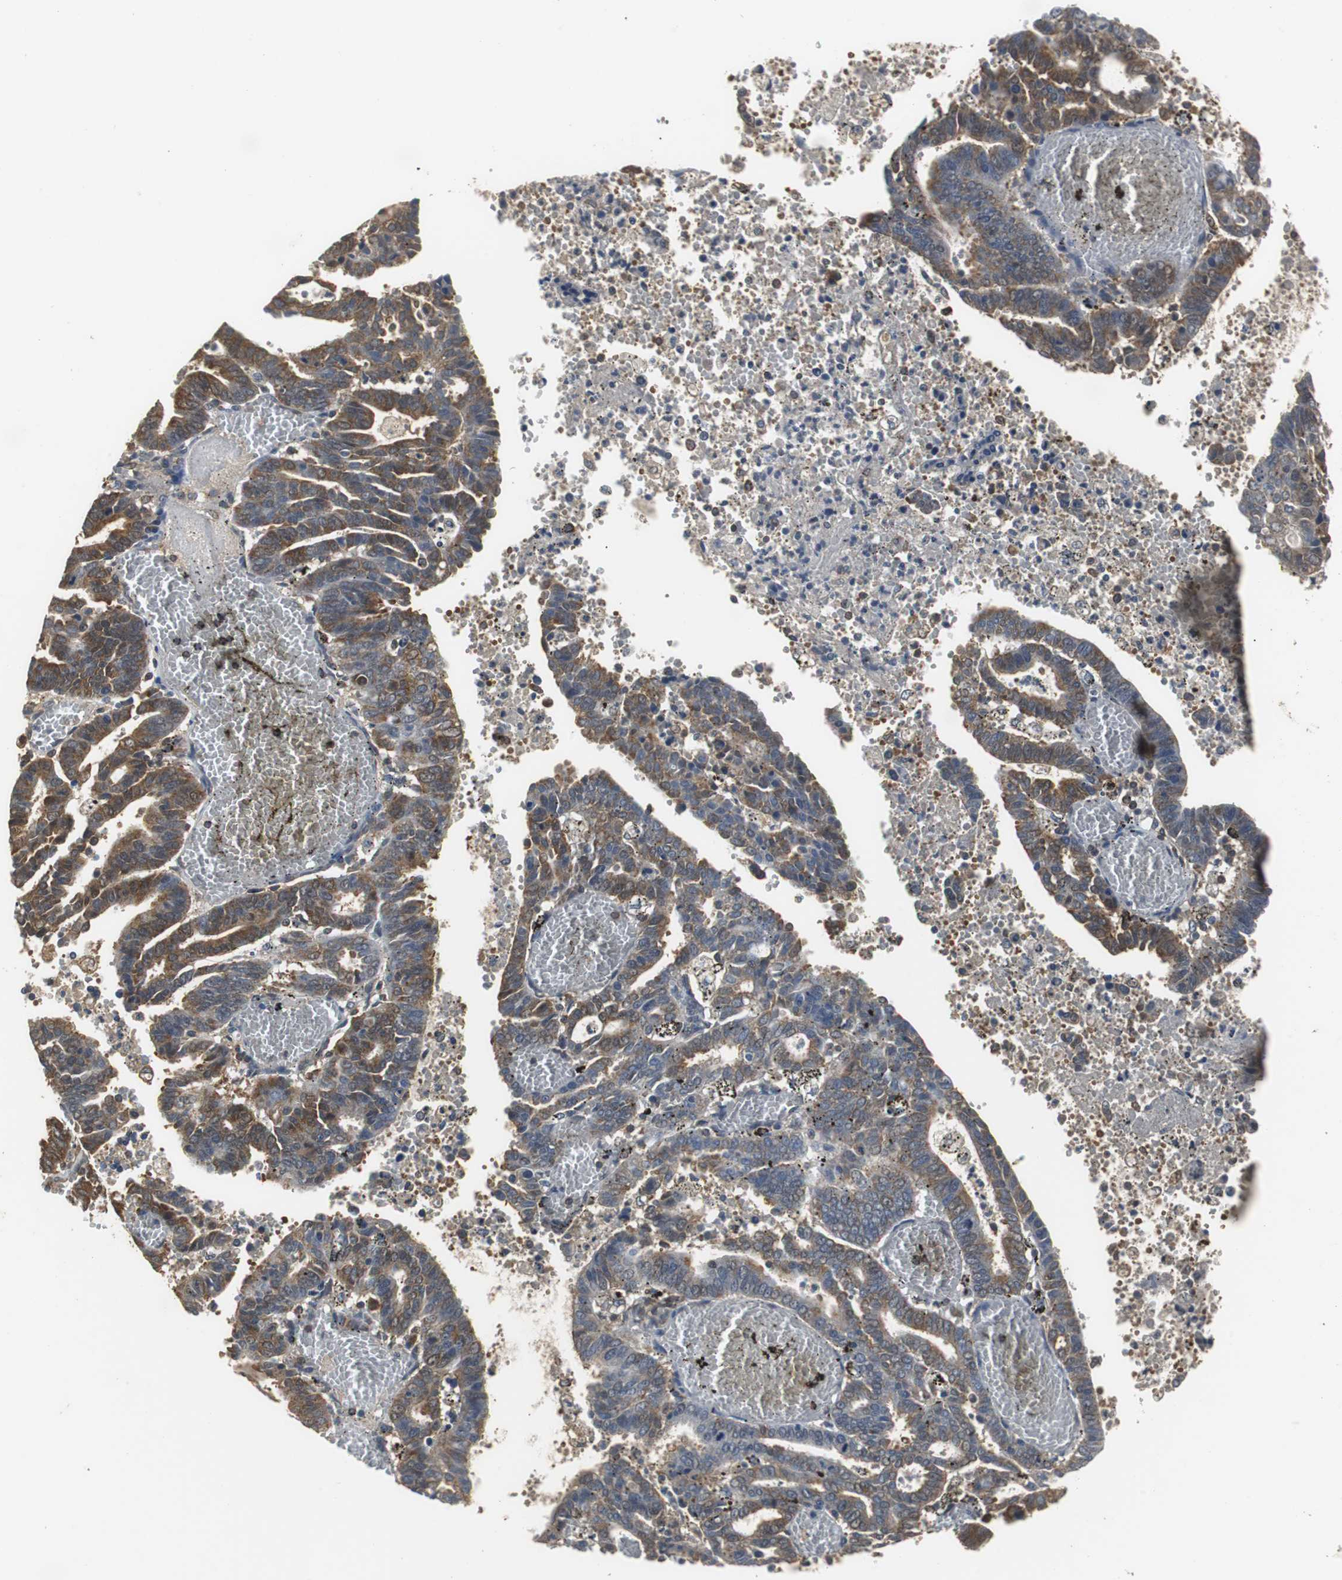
{"staining": {"intensity": "moderate", "quantity": "25%-75%", "location": "cytoplasmic/membranous"}, "tissue": "endometrial cancer", "cell_type": "Tumor cells", "image_type": "cancer", "snomed": [{"axis": "morphology", "description": "Adenocarcinoma, NOS"}, {"axis": "topography", "description": "Uterus"}], "caption": "The photomicrograph displays a brown stain indicating the presence of a protein in the cytoplasmic/membranous of tumor cells in endometrial cancer (adenocarcinoma). The protein of interest is shown in brown color, while the nuclei are stained blue.", "gene": "VBP1", "patient": {"sex": "female", "age": 83}}